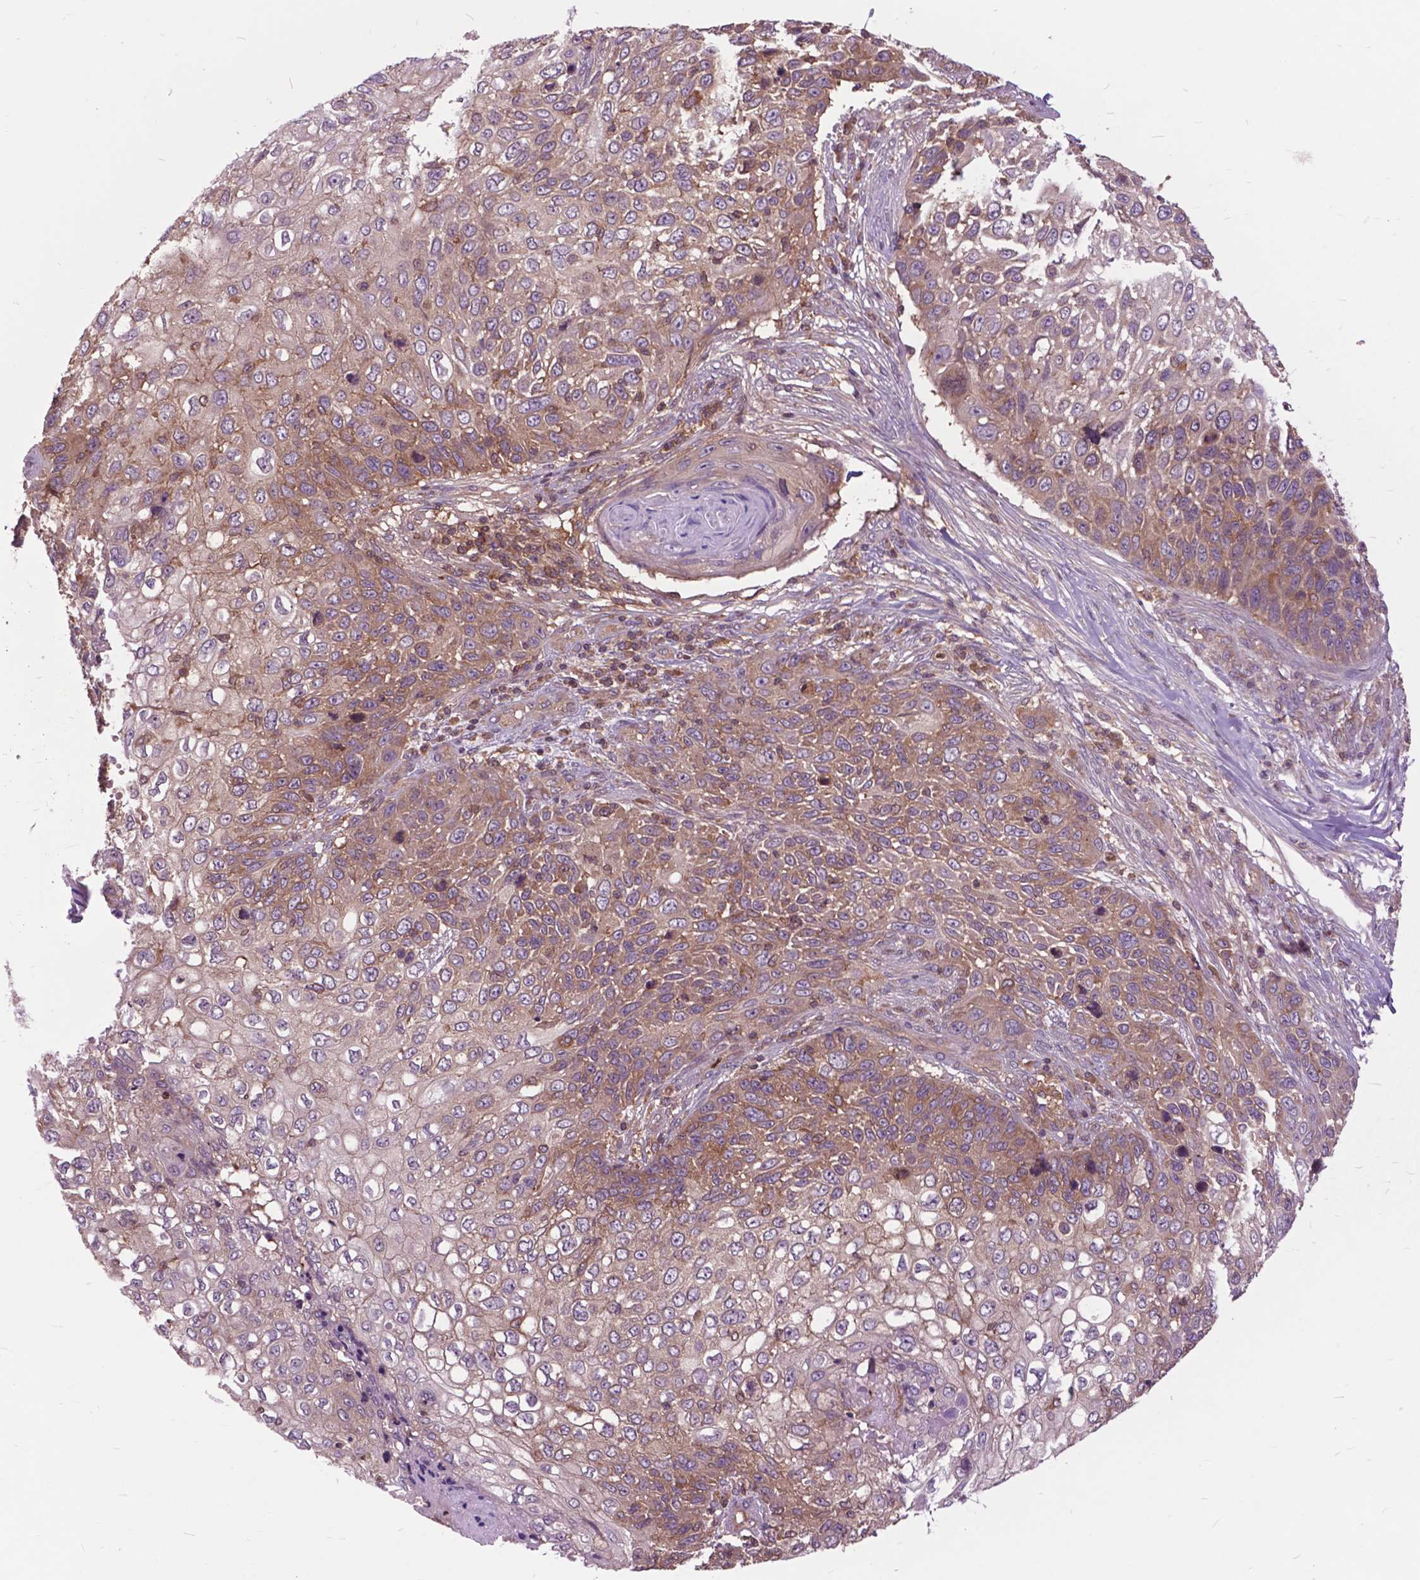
{"staining": {"intensity": "moderate", "quantity": ">75%", "location": "cytoplasmic/membranous"}, "tissue": "skin cancer", "cell_type": "Tumor cells", "image_type": "cancer", "snomed": [{"axis": "morphology", "description": "Squamous cell carcinoma, NOS"}, {"axis": "topography", "description": "Skin"}], "caption": "Immunohistochemical staining of squamous cell carcinoma (skin) reveals medium levels of moderate cytoplasmic/membranous protein staining in approximately >75% of tumor cells.", "gene": "ARAF", "patient": {"sex": "male", "age": 92}}